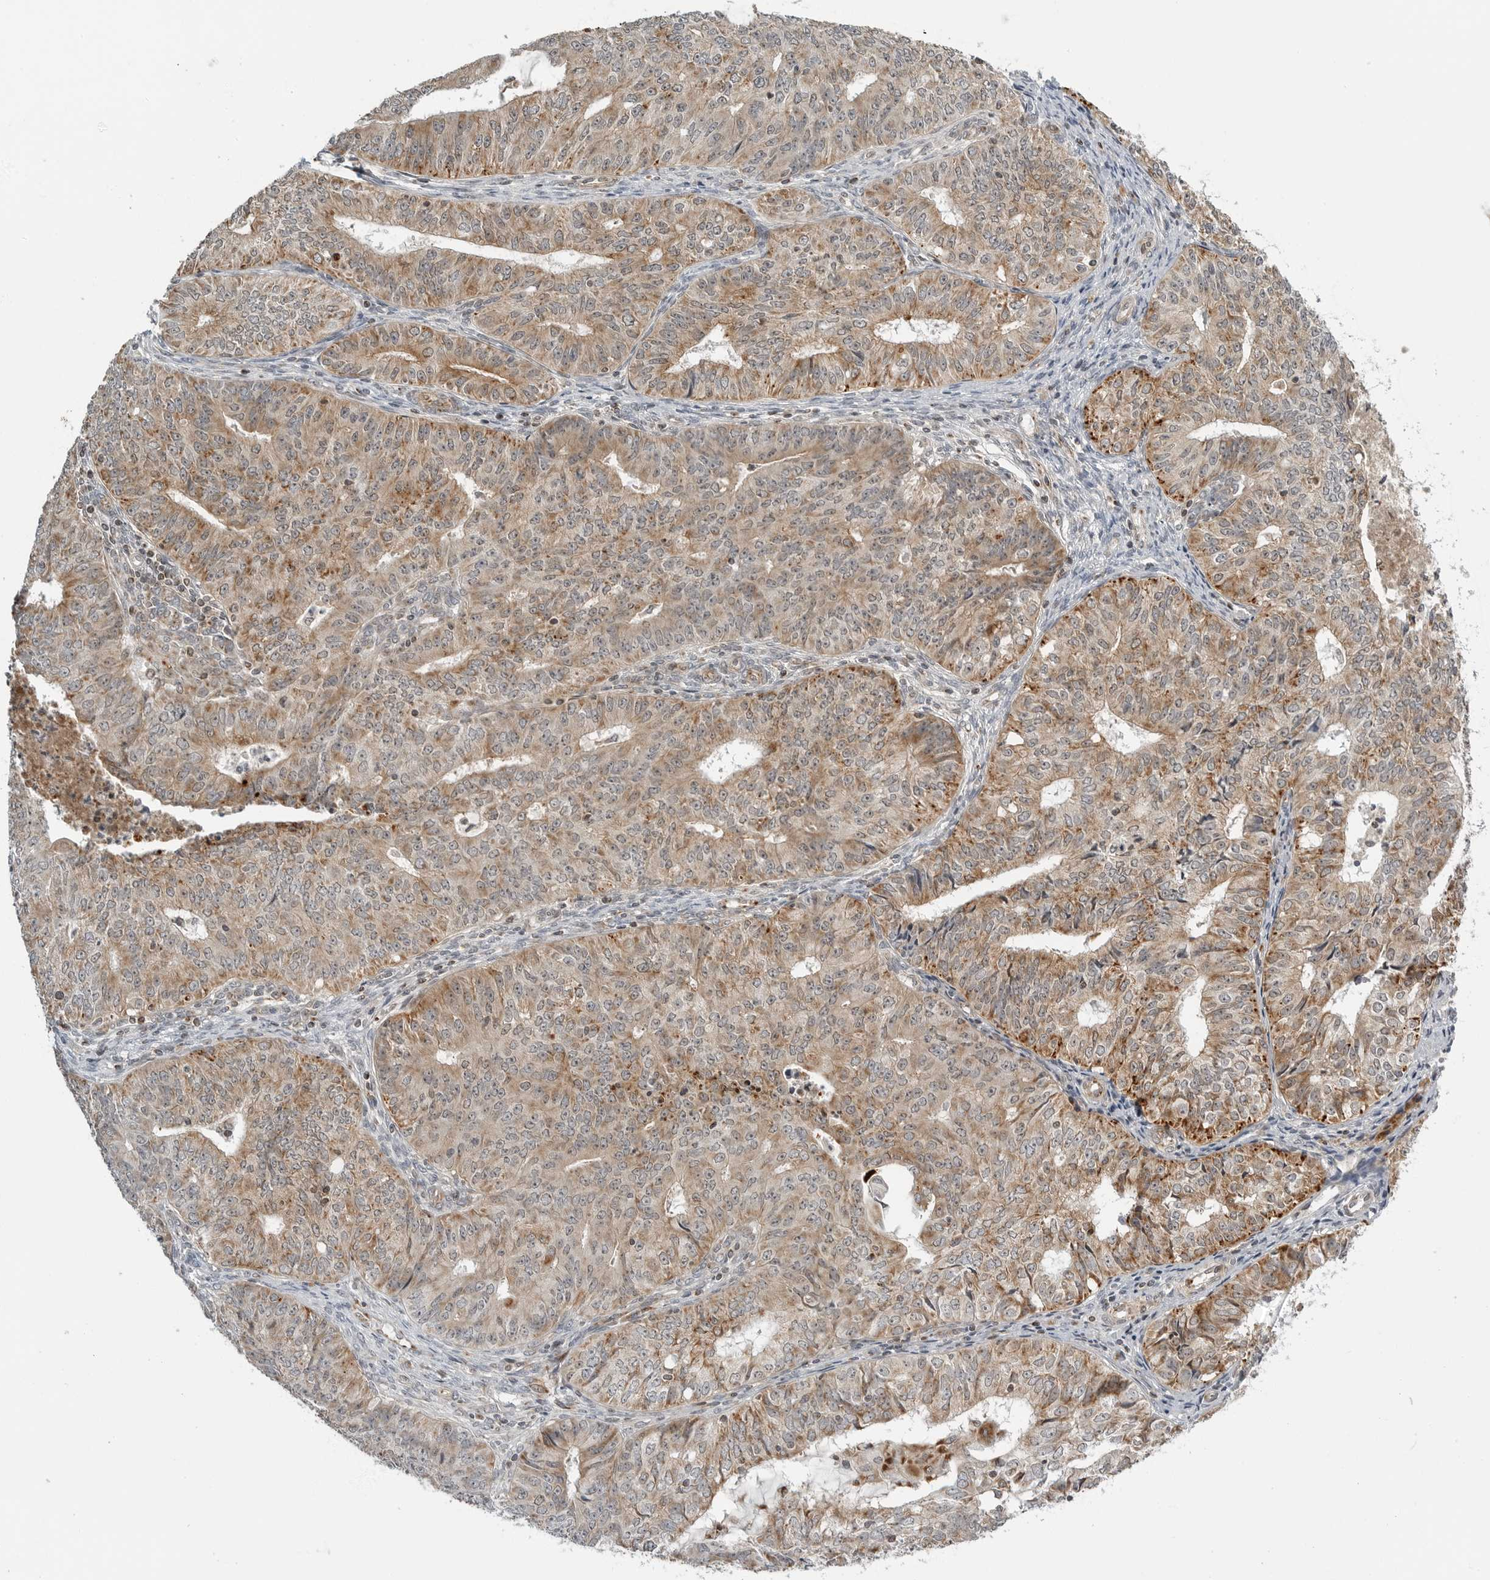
{"staining": {"intensity": "moderate", "quantity": ">75%", "location": "cytoplasmic/membranous"}, "tissue": "endometrial cancer", "cell_type": "Tumor cells", "image_type": "cancer", "snomed": [{"axis": "morphology", "description": "Adenocarcinoma, NOS"}, {"axis": "topography", "description": "Endometrium"}], "caption": "A brown stain highlights moderate cytoplasmic/membranous staining of a protein in endometrial cancer (adenocarcinoma) tumor cells. (Stains: DAB (3,3'-diaminobenzidine) in brown, nuclei in blue, Microscopy: brightfield microscopy at high magnification).", "gene": "PEX2", "patient": {"sex": "female", "age": 32}}